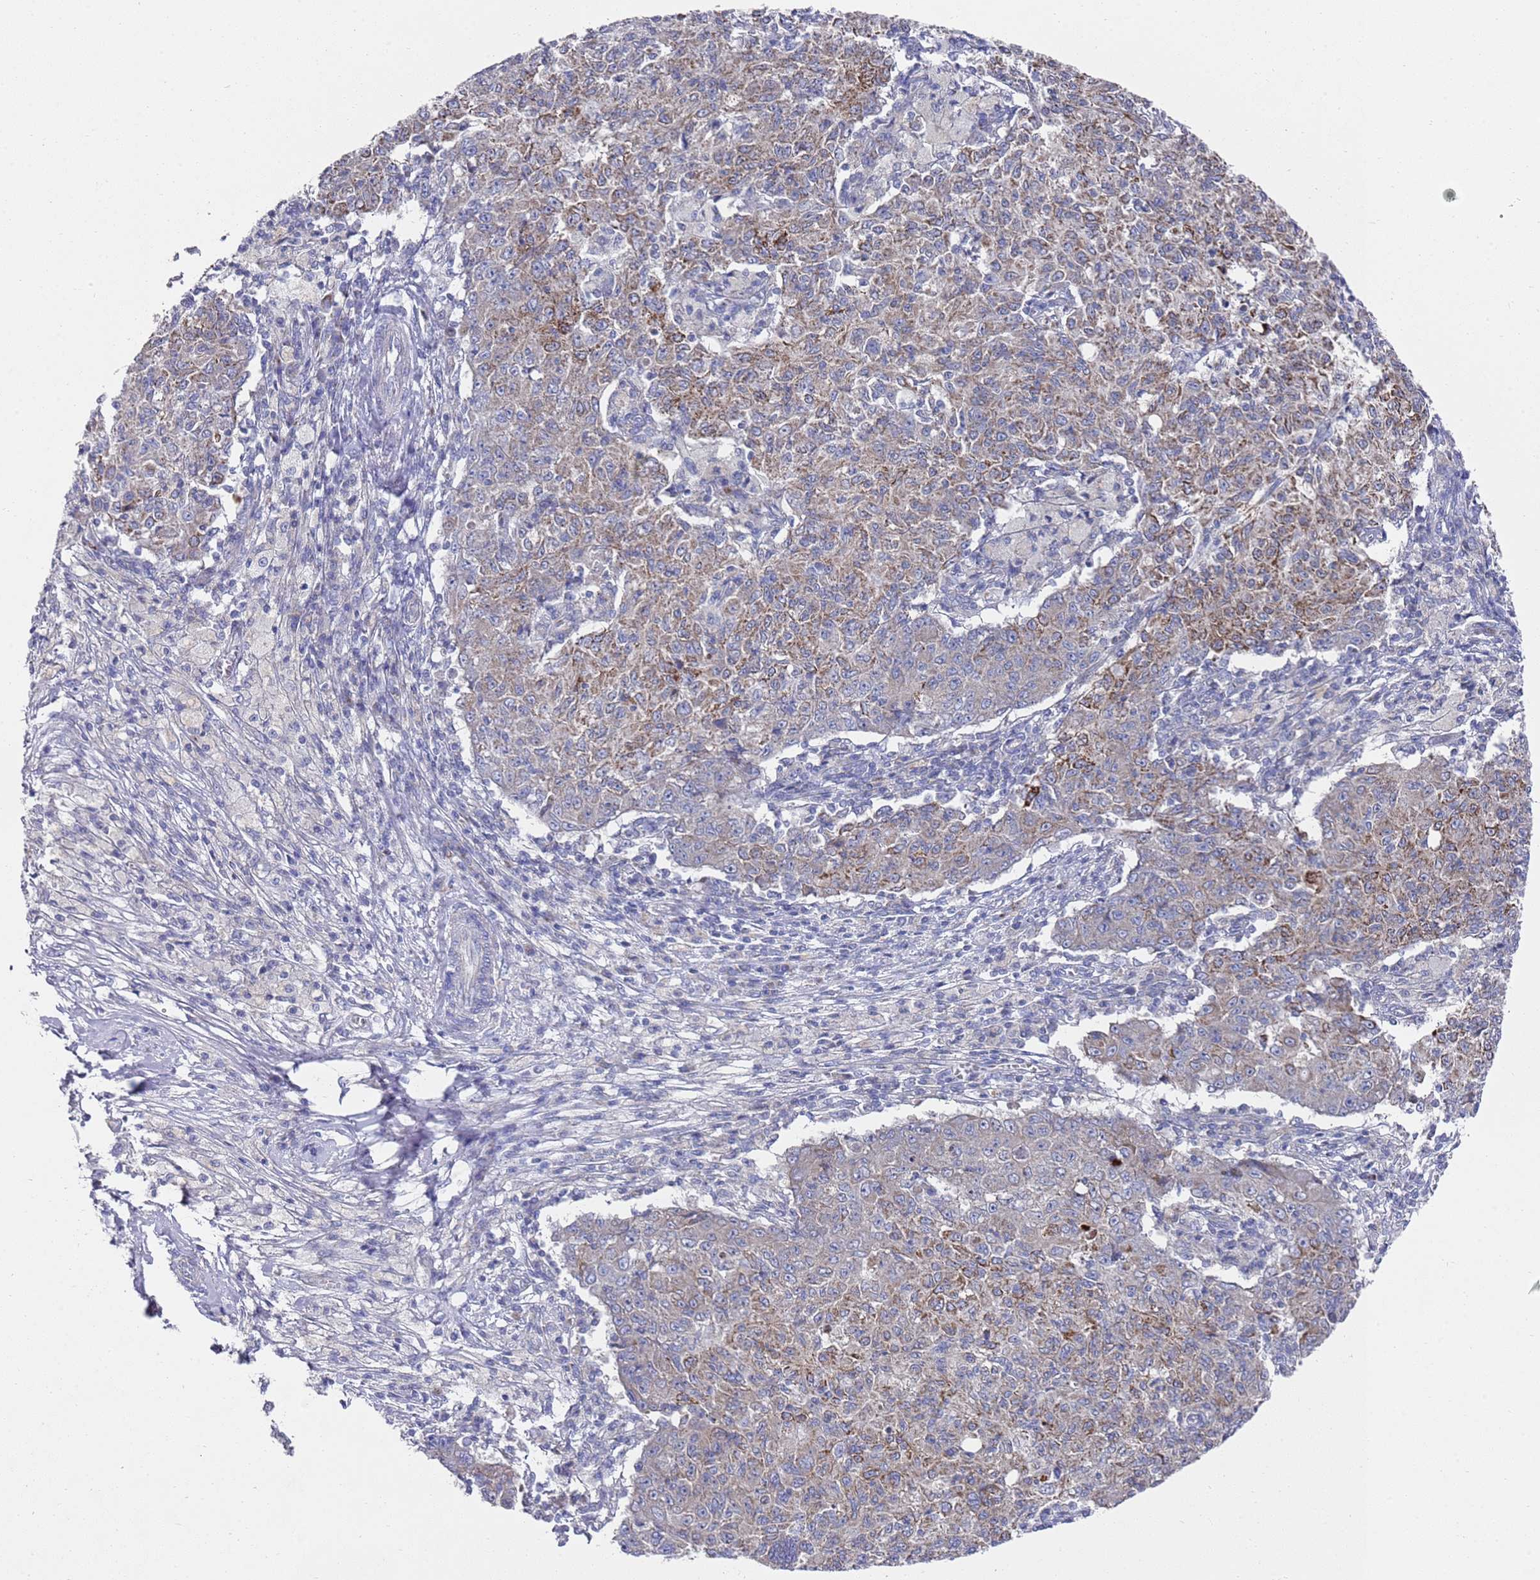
{"staining": {"intensity": "moderate", "quantity": "25%-75%", "location": "cytoplasmic/membranous"}, "tissue": "ovarian cancer", "cell_type": "Tumor cells", "image_type": "cancer", "snomed": [{"axis": "morphology", "description": "Carcinoma, endometroid"}, {"axis": "topography", "description": "Ovary"}], "caption": "Immunohistochemical staining of endometroid carcinoma (ovarian) exhibits medium levels of moderate cytoplasmic/membranous protein expression in approximately 25%-75% of tumor cells. (DAB = brown stain, brightfield microscopy at high magnification).", "gene": "NPEPPS", "patient": {"sex": "female", "age": 42}}